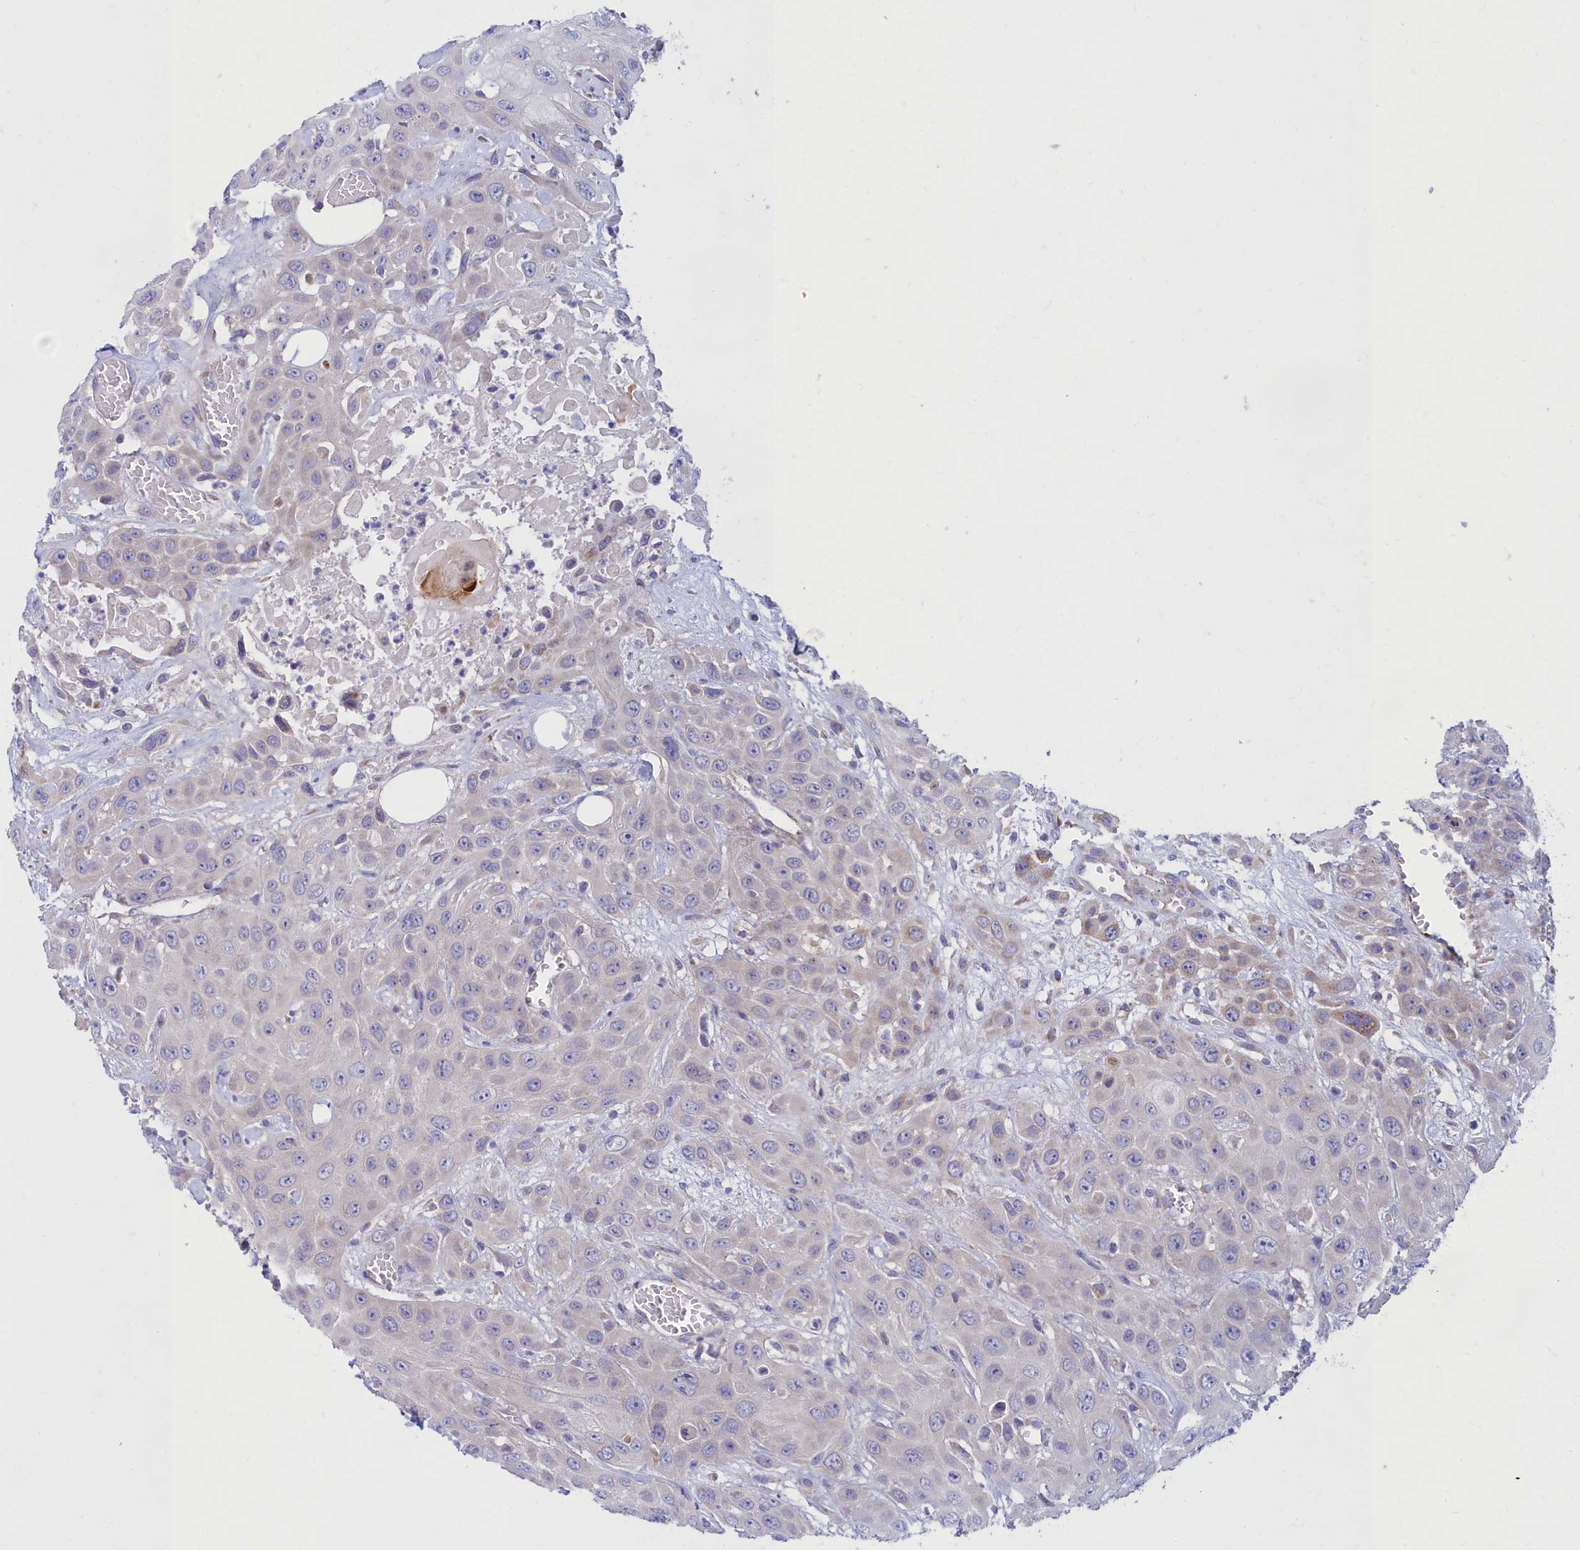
{"staining": {"intensity": "weak", "quantity": "<25%", "location": "cytoplasmic/membranous"}, "tissue": "head and neck cancer", "cell_type": "Tumor cells", "image_type": "cancer", "snomed": [{"axis": "morphology", "description": "Squamous cell carcinoma, NOS"}, {"axis": "topography", "description": "Head-Neck"}], "caption": "DAB immunohistochemical staining of human head and neck cancer reveals no significant positivity in tumor cells.", "gene": "TMEM30B", "patient": {"sex": "male", "age": 81}}